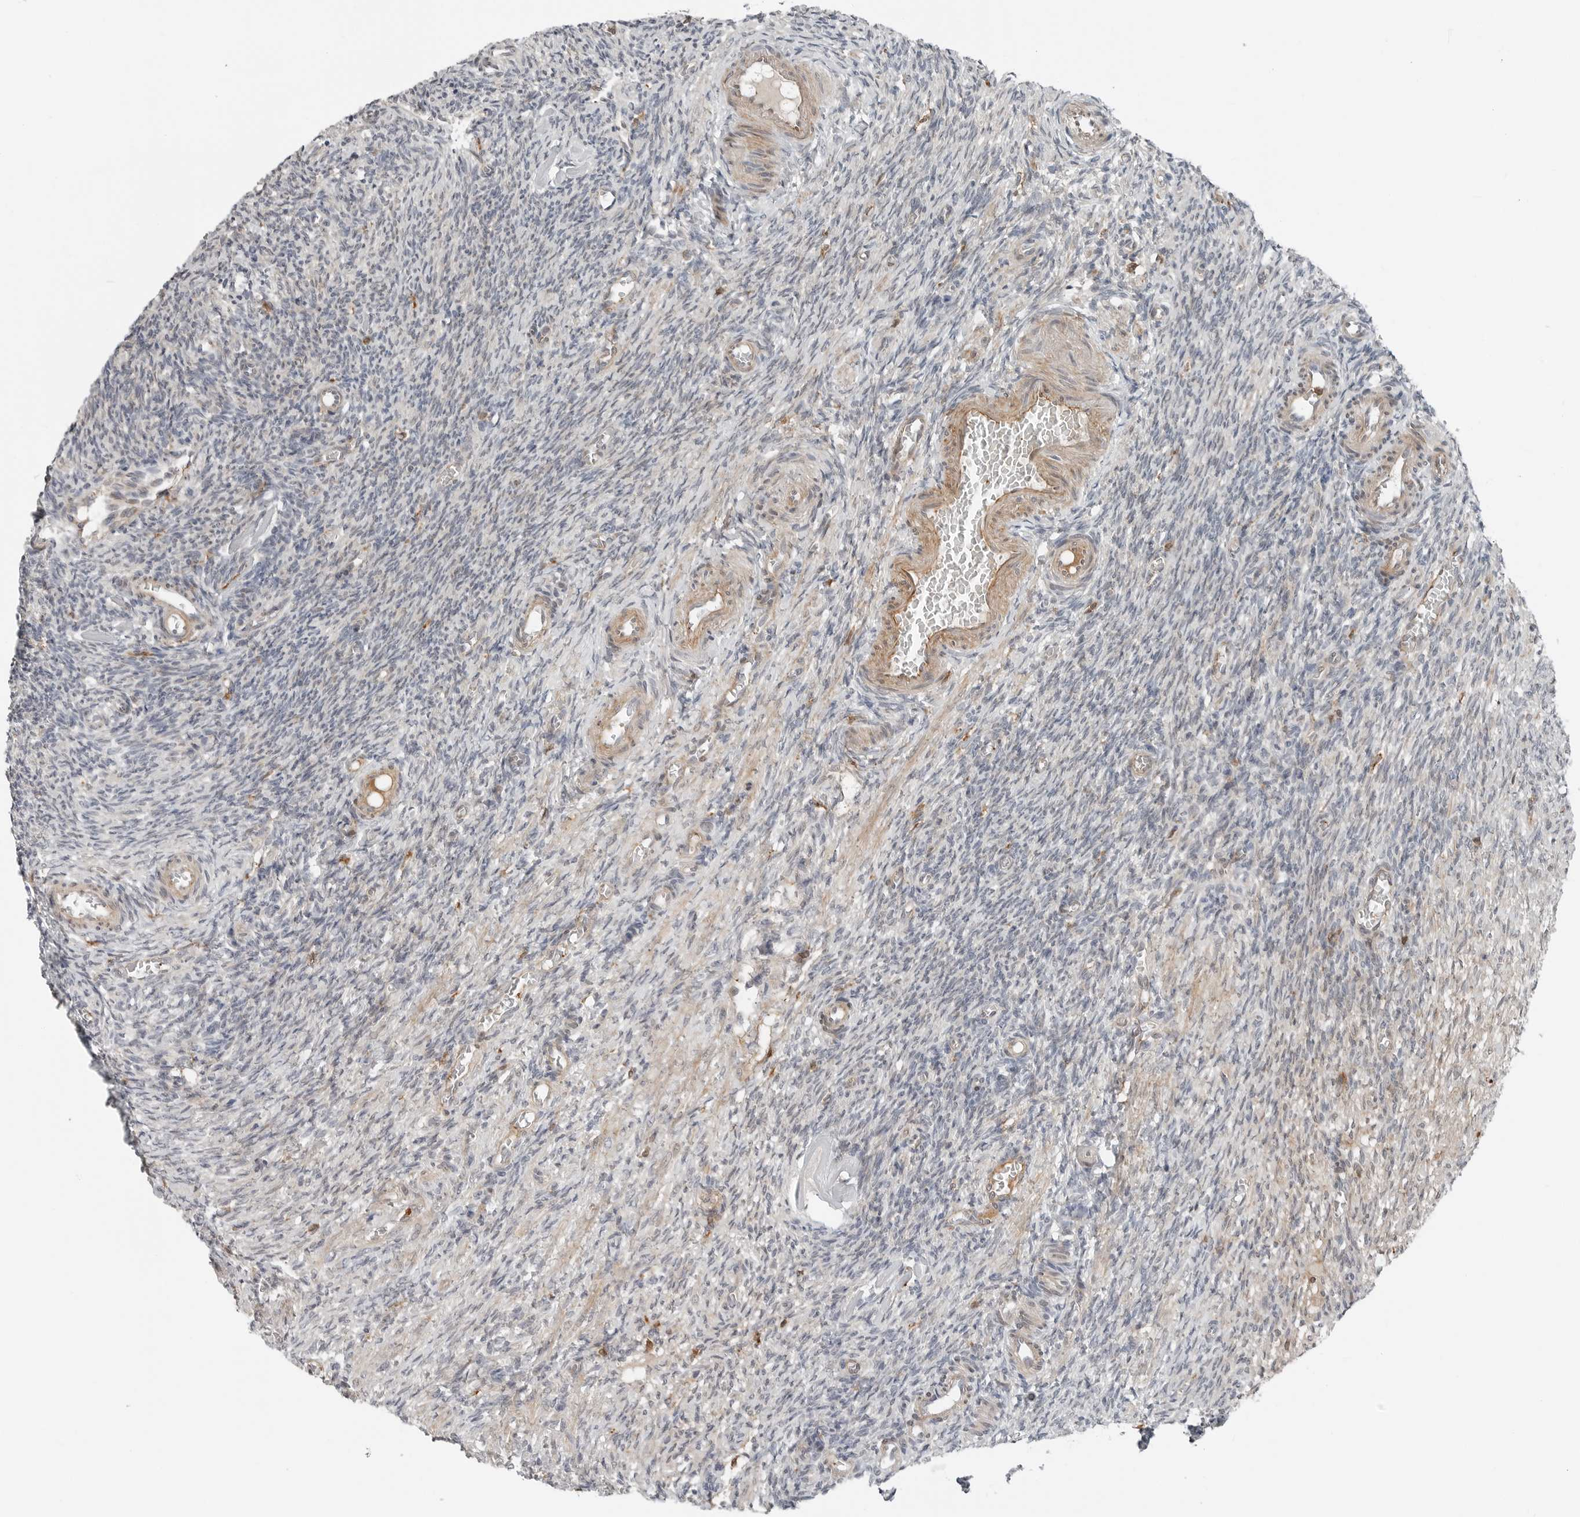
{"staining": {"intensity": "negative", "quantity": "none", "location": "none"}, "tissue": "ovary", "cell_type": "Ovarian stroma cells", "image_type": "normal", "snomed": [{"axis": "morphology", "description": "Normal tissue, NOS"}, {"axis": "topography", "description": "Ovary"}], "caption": "This image is of normal ovary stained with immunohistochemistry to label a protein in brown with the nuclei are counter-stained blue. There is no positivity in ovarian stroma cells. (Stains: DAB (3,3'-diaminobenzidine) IHC with hematoxylin counter stain, Microscopy: brightfield microscopy at high magnification).", "gene": "LEFTY2", "patient": {"sex": "female", "age": 27}}